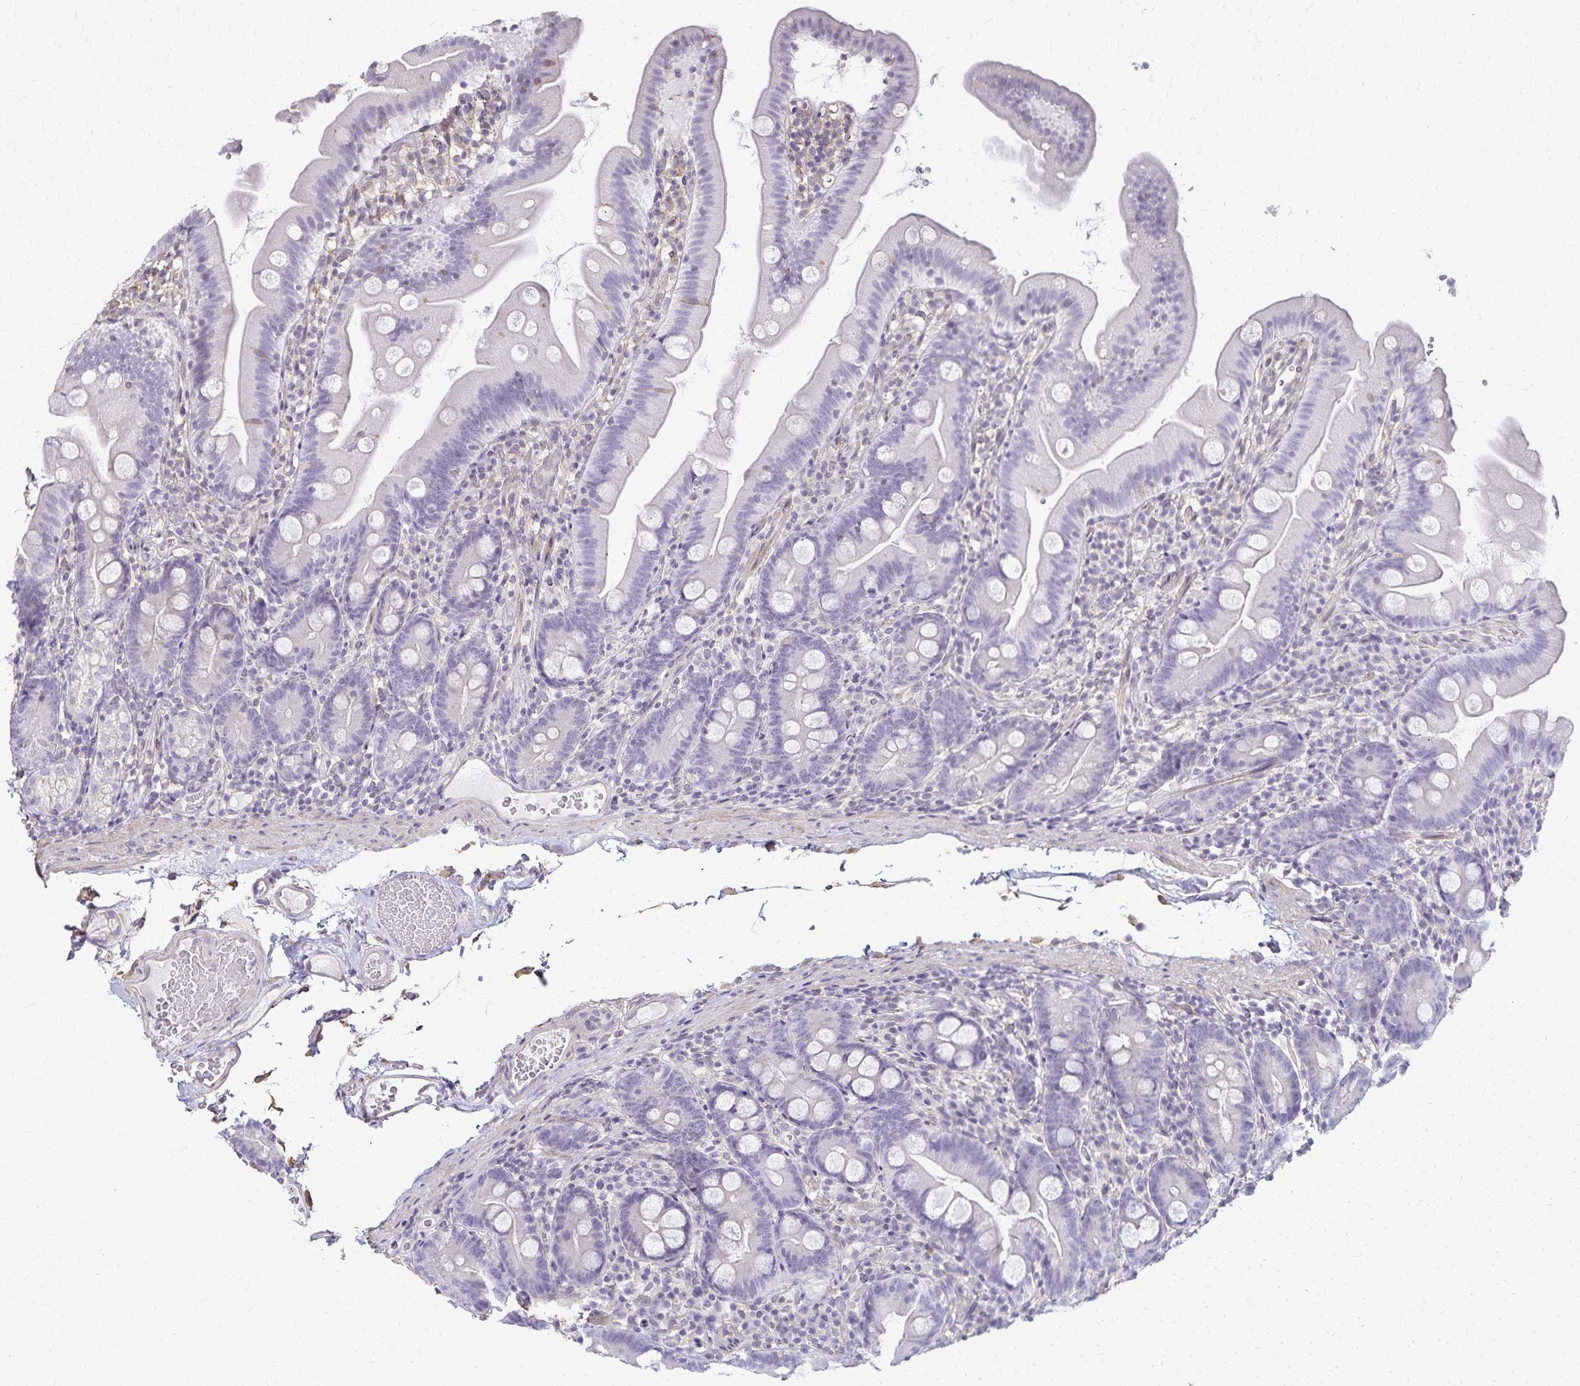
{"staining": {"intensity": "negative", "quantity": "none", "location": "none"}, "tissue": "duodenum", "cell_type": "Glandular cells", "image_type": "normal", "snomed": [{"axis": "morphology", "description": "Normal tissue, NOS"}, {"axis": "topography", "description": "Duodenum"}], "caption": "Duodenum stained for a protein using immunohistochemistry (IHC) demonstrates no staining glandular cells.", "gene": "KISS1", "patient": {"sex": "female", "age": 67}}